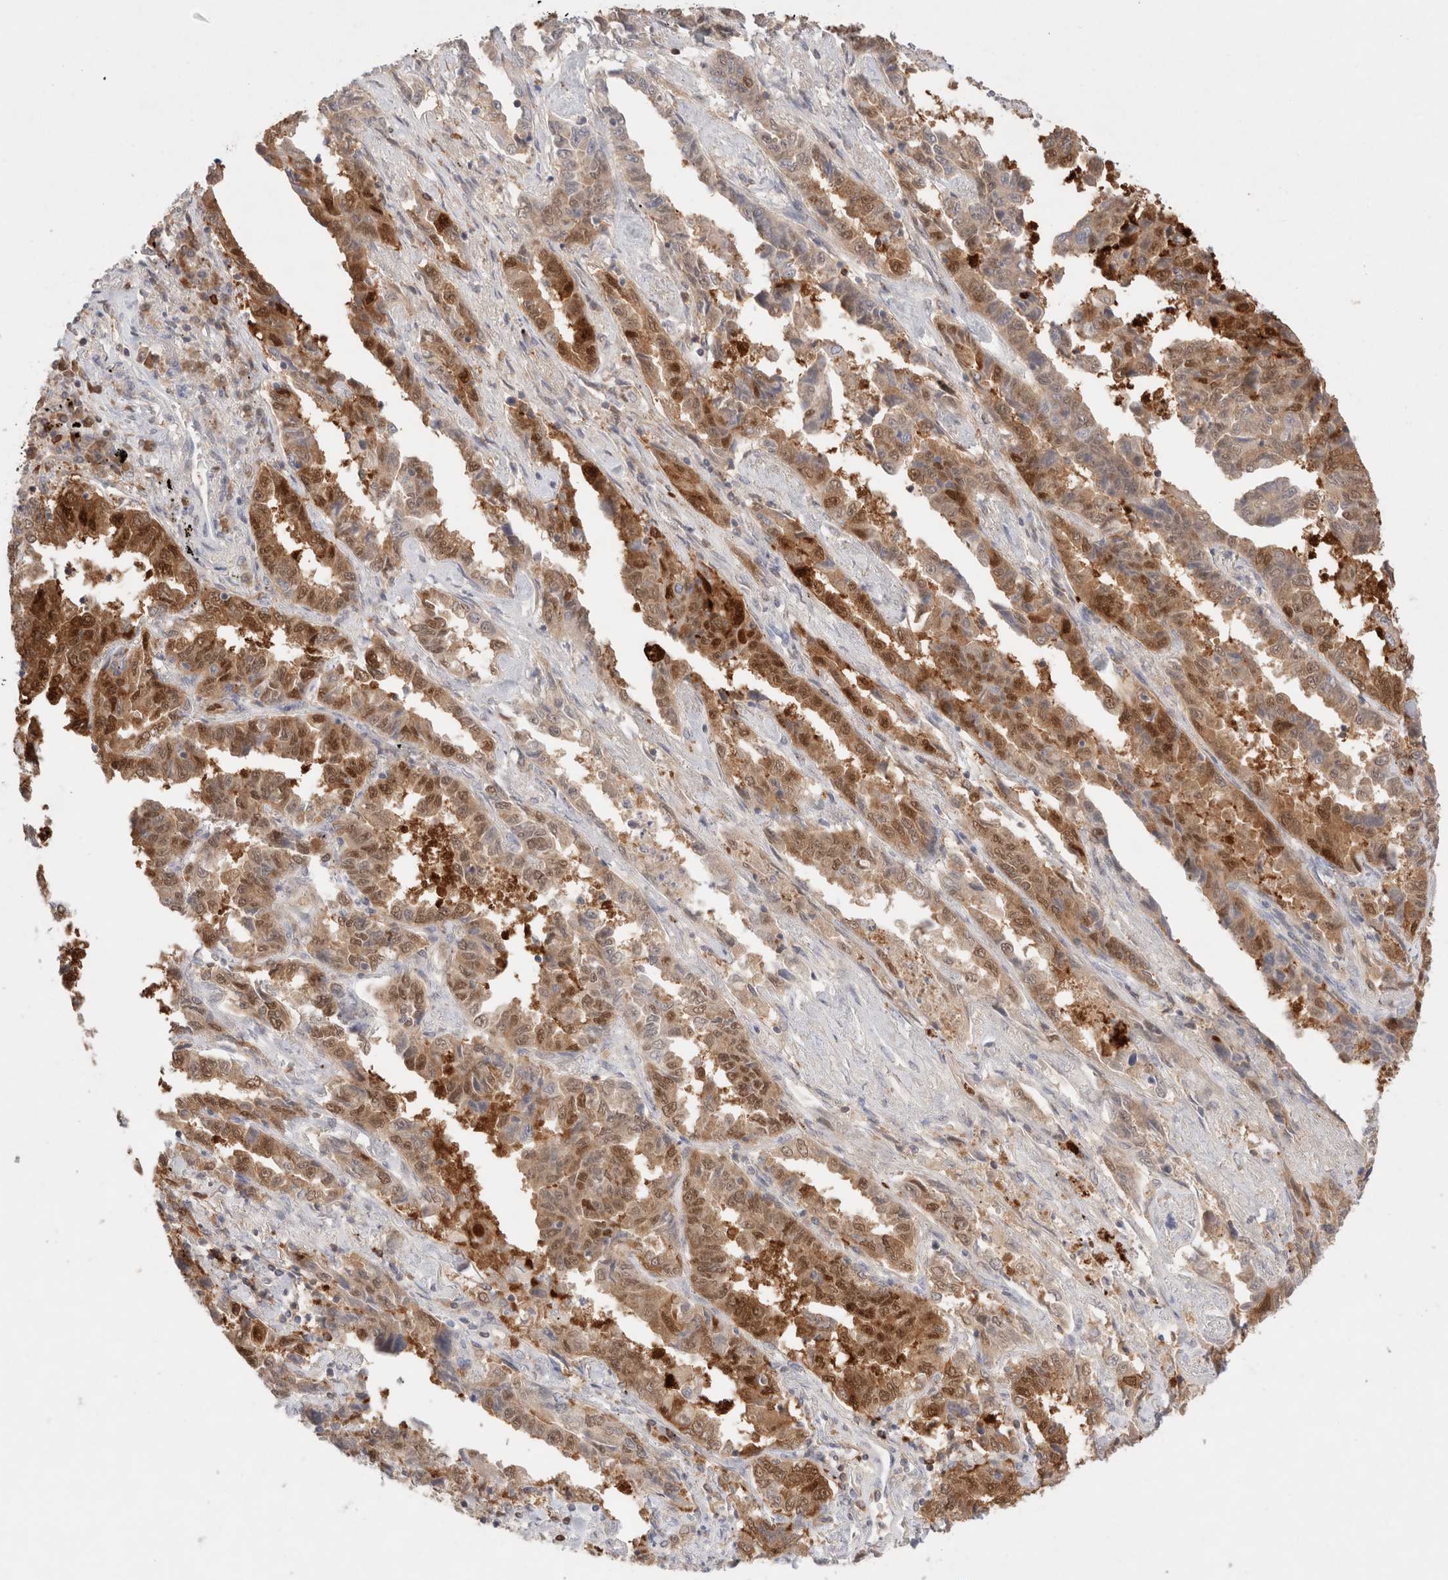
{"staining": {"intensity": "moderate", "quantity": ">75%", "location": "cytoplasmic/membranous,nuclear"}, "tissue": "lung cancer", "cell_type": "Tumor cells", "image_type": "cancer", "snomed": [{"axis": "morphology", "description": "Adenocarcinoma, NOS"}, {"axis": "topography", "description": "Lung"}], "caption": "A high-resolution image shows immunohistochemistry (IHC) staining of lung cancer, which demonstrates moderate cytoplasmic/membranous and nuclear expression in about >75% of tumor cells.", "gene": "STARD10", "patient": {"sex": "female", "age": 51}}